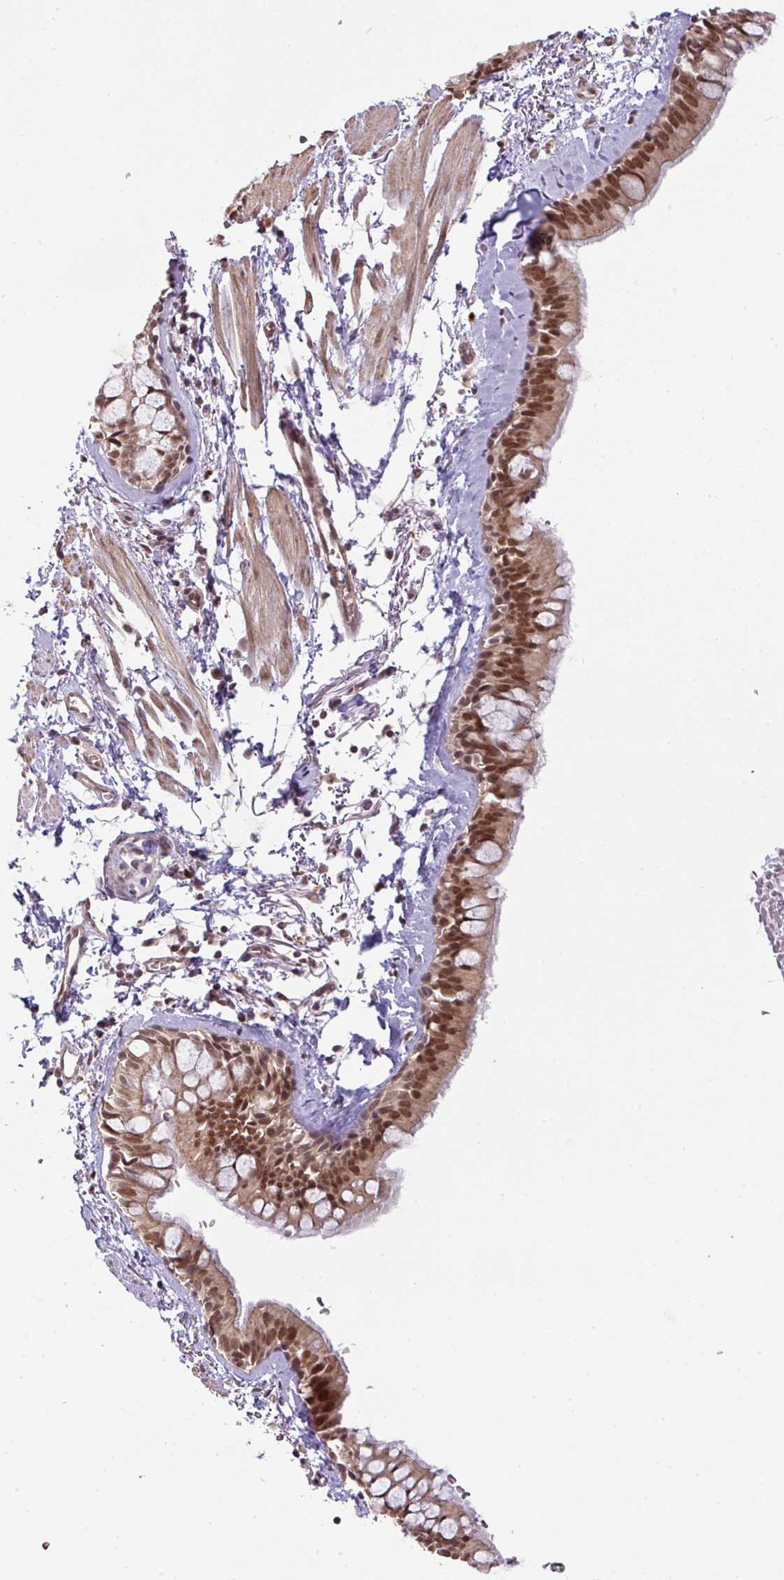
{"staining": {"intensity": "strong", "quantity": ">75%", "location": "cytoplasmic/membranous,nuclear"}, "tissue": "bronchus", "cell_type": "Respiratory epithelial cells", "image_type": "normal", "snomed": [{"axis": "morphology", "description": "Normal tissue, NOS"}, {"axis": "topography", "description": "Bronchus"}], "caption": "Respiratory epithelial cells display high levels of strong cytoplasmic/membranous,nuclear staining in about >75% of cells in benign human bronchus.", "gene": "NCOA5", "patient": {"sex": "male", "age": 67}}